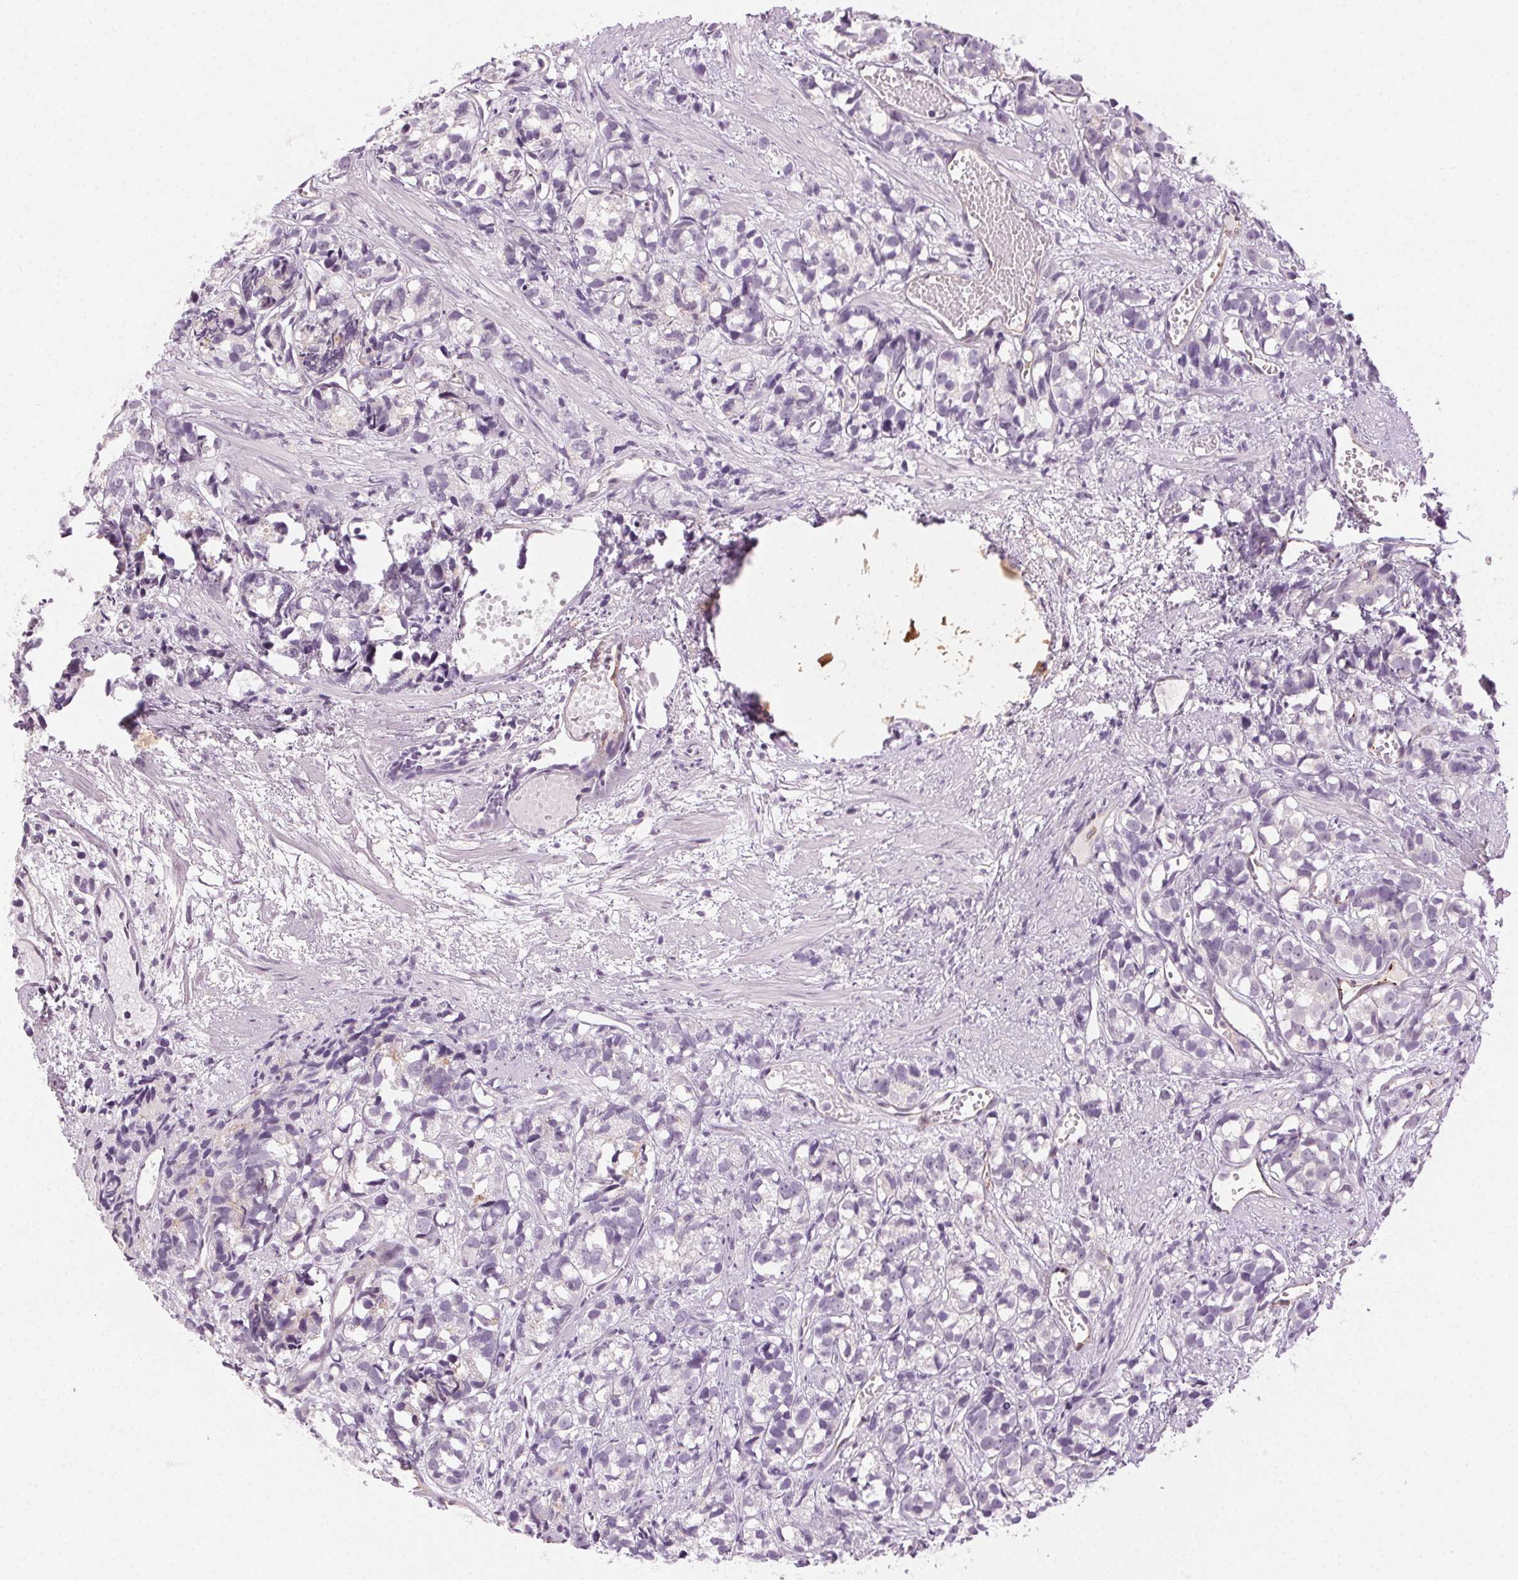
{"staining": {"intensity": "negative", "quantity": "none", "location": "none"}, "tissue": "prostate cancer", "cell_type": "Tumor cells", "image_type": "cancer", "snomed": [{"axis": "morphology", "description": "Adenocarcinoma, High grade"}, {"axis": "topography", "description": "Prostate"}], "caption": "Tumor cells show no significant staining in prostate cancer. Brightfield microscopy of immunohistochemistry stained with DAB (brown) and hematoxylin (blue), captured at high magnification.", "gene": "AIF1L", "patient": {"sex": "male", "age": 77}}